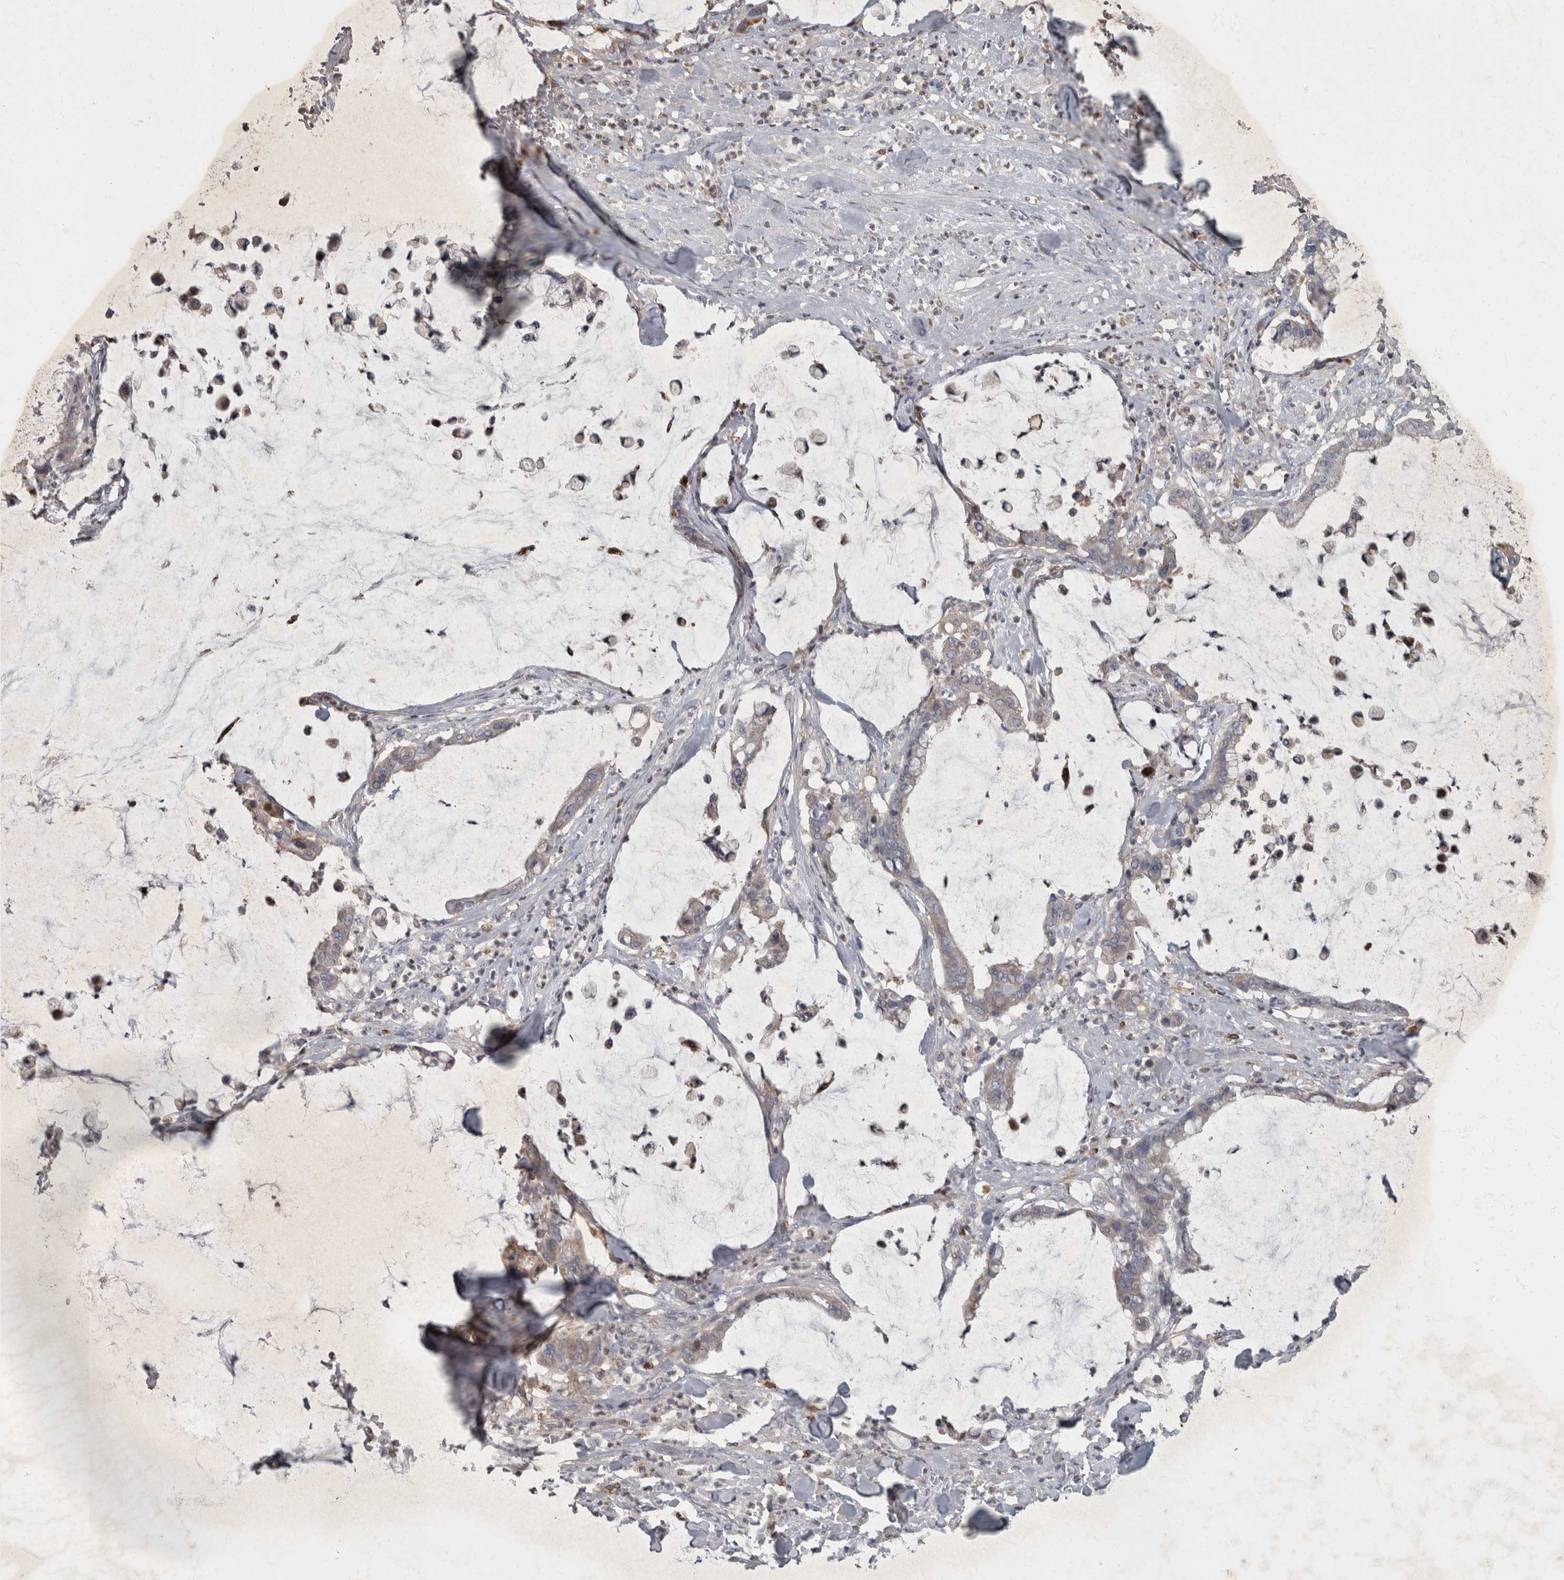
{"staining": {"intensity": "weak", "quantity": "<25%", "location": "cytoplasmic/membranous"}, "tissue": "pancreatic cancer", "cell_type": "Tumor cells", "image_type": "cancer", "snomed": [{"axis": "morphology", "description": "Adenocarcinoma, NOS"}, {"axis": "topography", "description": "Pancreas"}], "caption": "An image of adenocarcinoma (pancreatic) stained for a protein shows no brown staining in tumor cells. (Brightfield microscopy of DAB immunohistochemistry at high magnification).", "gene": "PPP1R3C", "patient": {"sex": "male", "age": 41}}